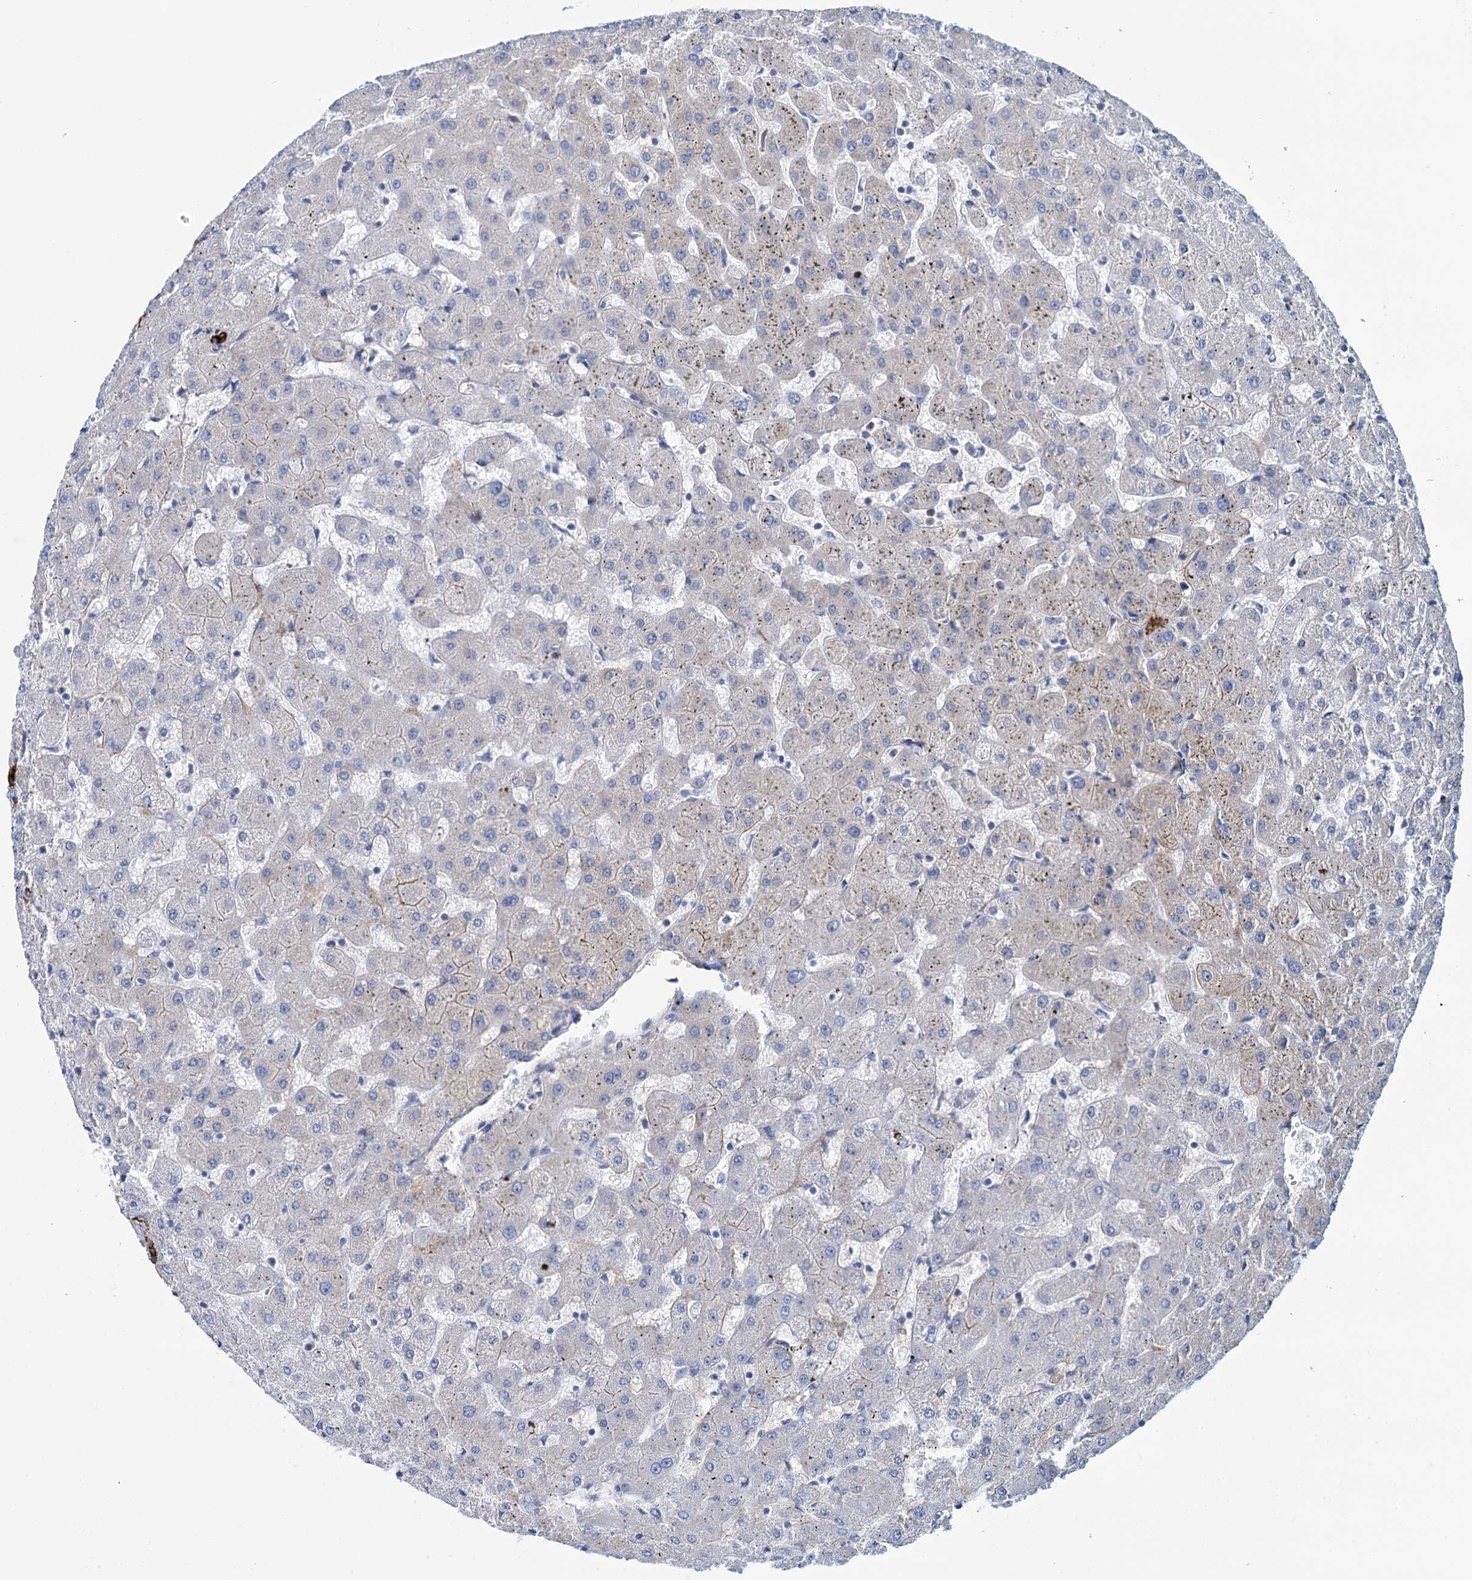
{"staining": {"intensity": "strong", "quantity": ">75%", "location": "cytoplasmic/membranous"}, "tissue": "liver", "cell_type": "Cholangiocytes", "image_type": "normal", "snomed": [{"axis": "morphology", "description": "Normal tissue, NOS"}, {"axis": "topography", "description": "Liver"}], "caption": "Cholangiocytes demonstrate strong cytoplasmic/membranous staining in about >75% of cells in normal liver. The protein of interest is shown in brown color, while the nuclei are stained blue.", "gene": "PTDSS2", "patient": {"sex": "female", "age": 63}}